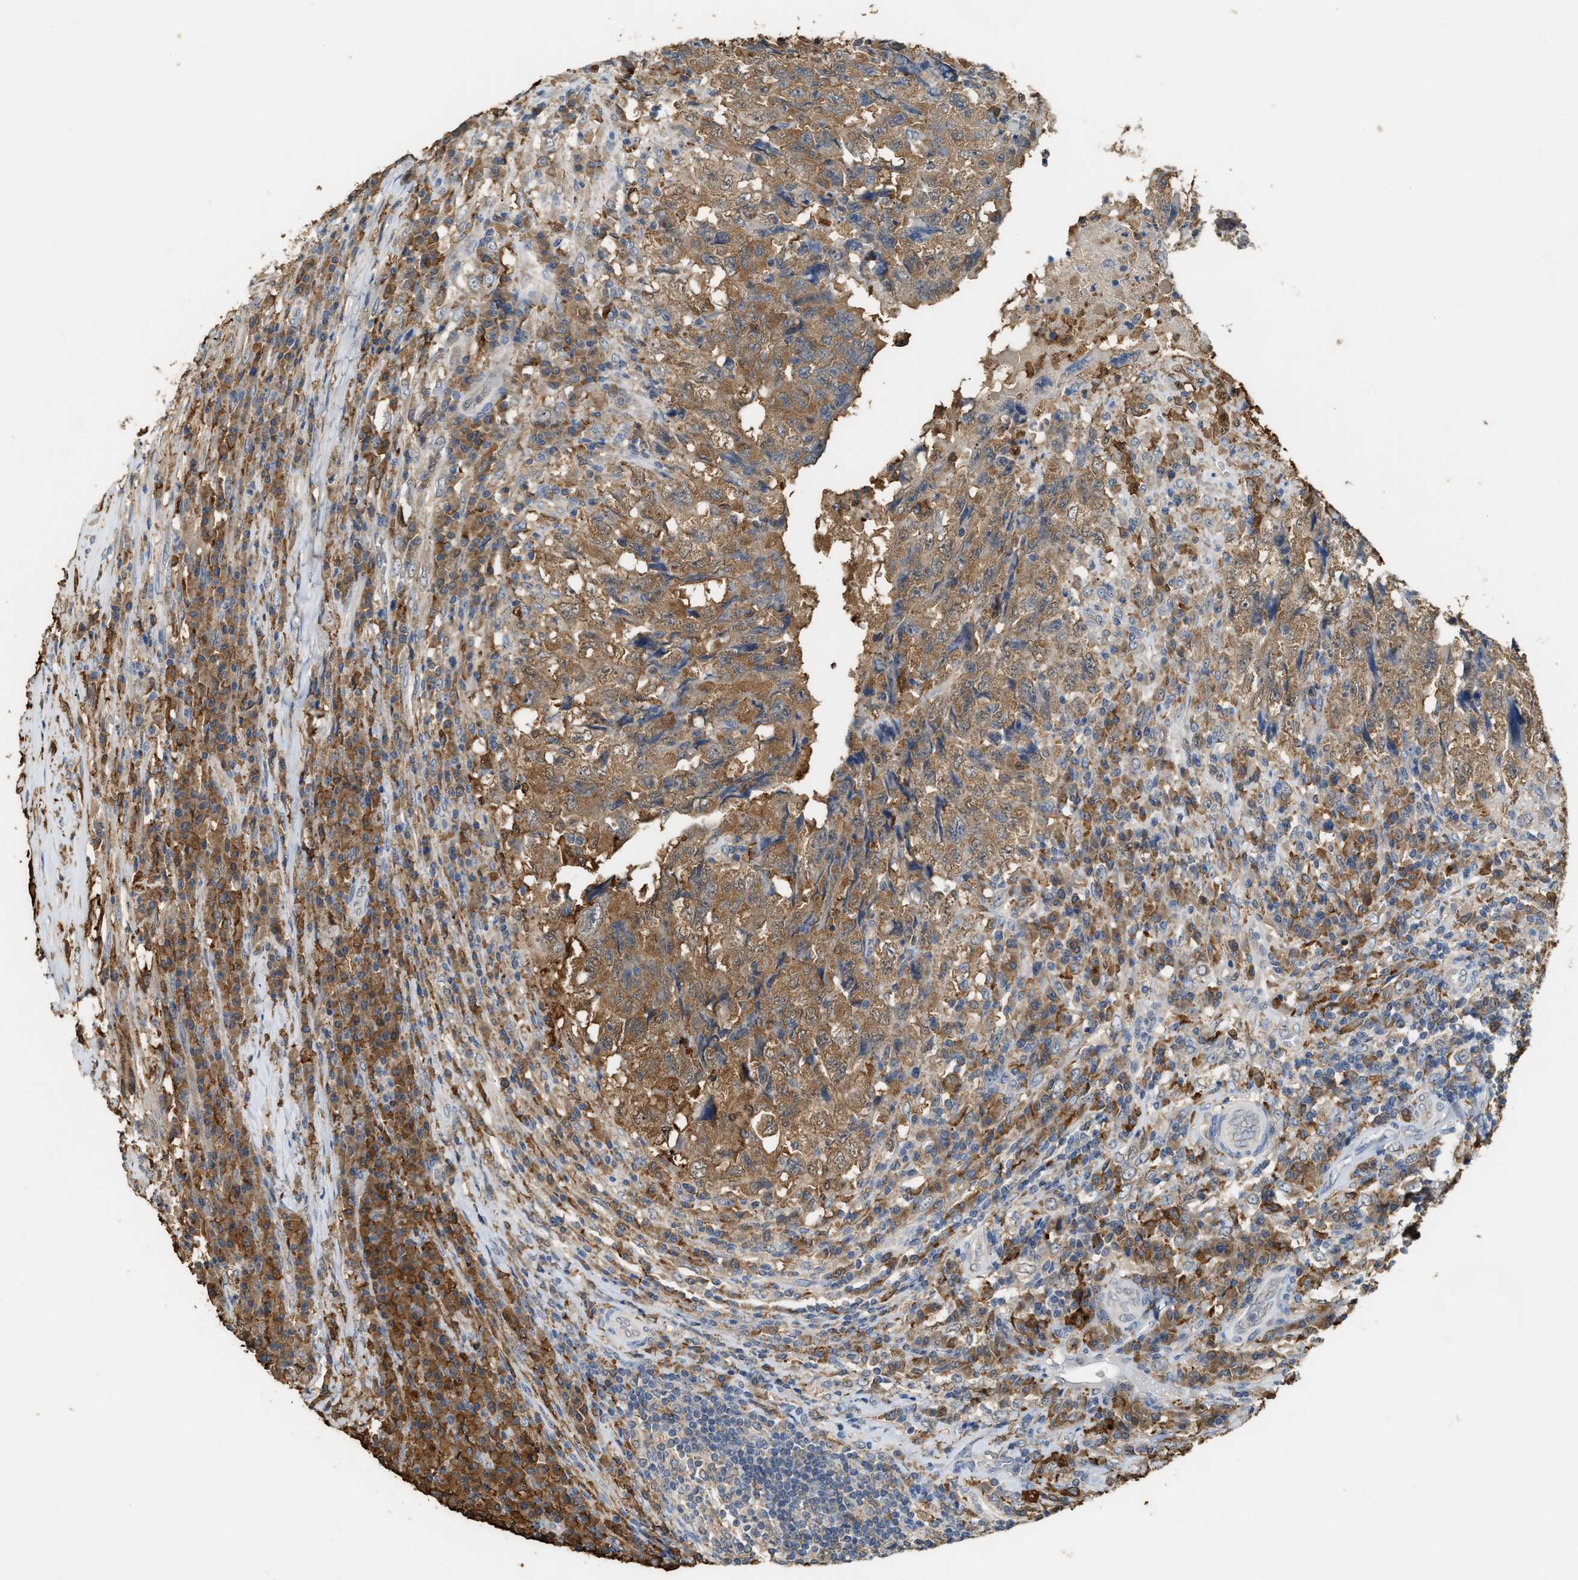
{"staining": {"intensity": "moderate", "quantity": ">75%", "location": "cytoplasmic/membranous"}, "tissue": "testis cancer", "cell_type": "Tumor cells", "image_type": "cancer", "snomed": [{"axis": "morphology", "description": "Necrosis, NOS"}, {"axis": "morphology", "description": "Carcinoma, Embryonal, NOS"}, {"axis": "topography", "description": "Testis"}], "caption": "Immunohistochemistry photomicrograph of neoplastic tissue: human embryonal carcinoma (testis) stained using immunohistochemistry demonstrates medium levels of moderate protein expression localized specifically in the cytoplasmic/membranous of tumor cells, appearing as a cytoplasmic/membranous brown color.", "gene": "GCN1", "patient": {"sex": "male", "age": 19}}